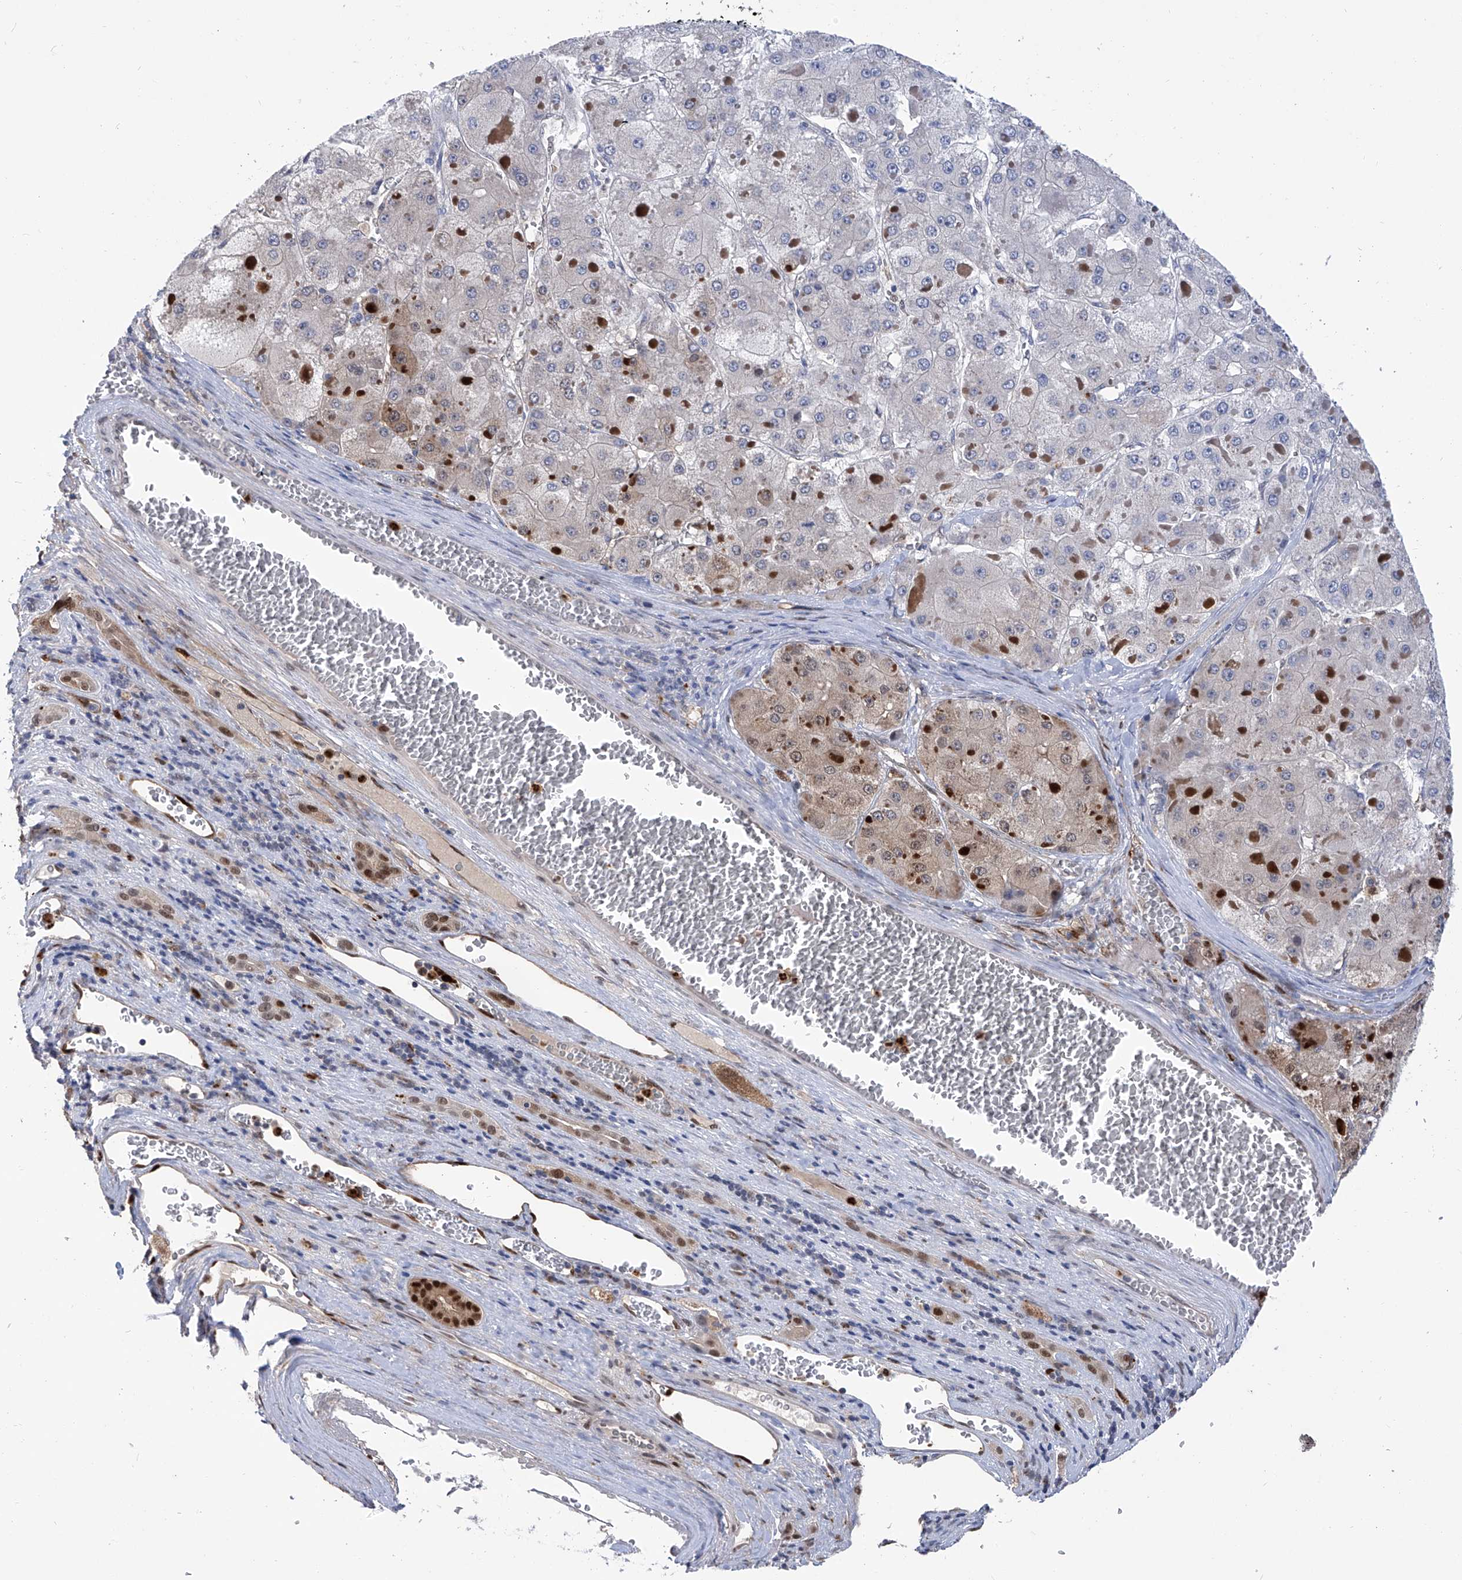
{"staining": {"intensity": "weak", "quantity": "<25%", "location": "cytoplasmic/membranous"}, "tissue": "liver cancer", "cell_type": "Tumor cells", "image_type": "cancer", "snomed": [{"axis": "morphology", "description": "Carcinoma, Hepatocellular, NOS"}, {"axis": "topography", "description": "Liver"}], "caption": "A high-resolution photomicrograph shows IHC staining of liver cancer, which exhibits no significant positivity in tumor cells. (Brightfield microscopy of DAB (3,3'-diaminobenzidine) IHC at high magnification).", "gene": "PHF20", "patient": {"sex": "female", "age": 73}}